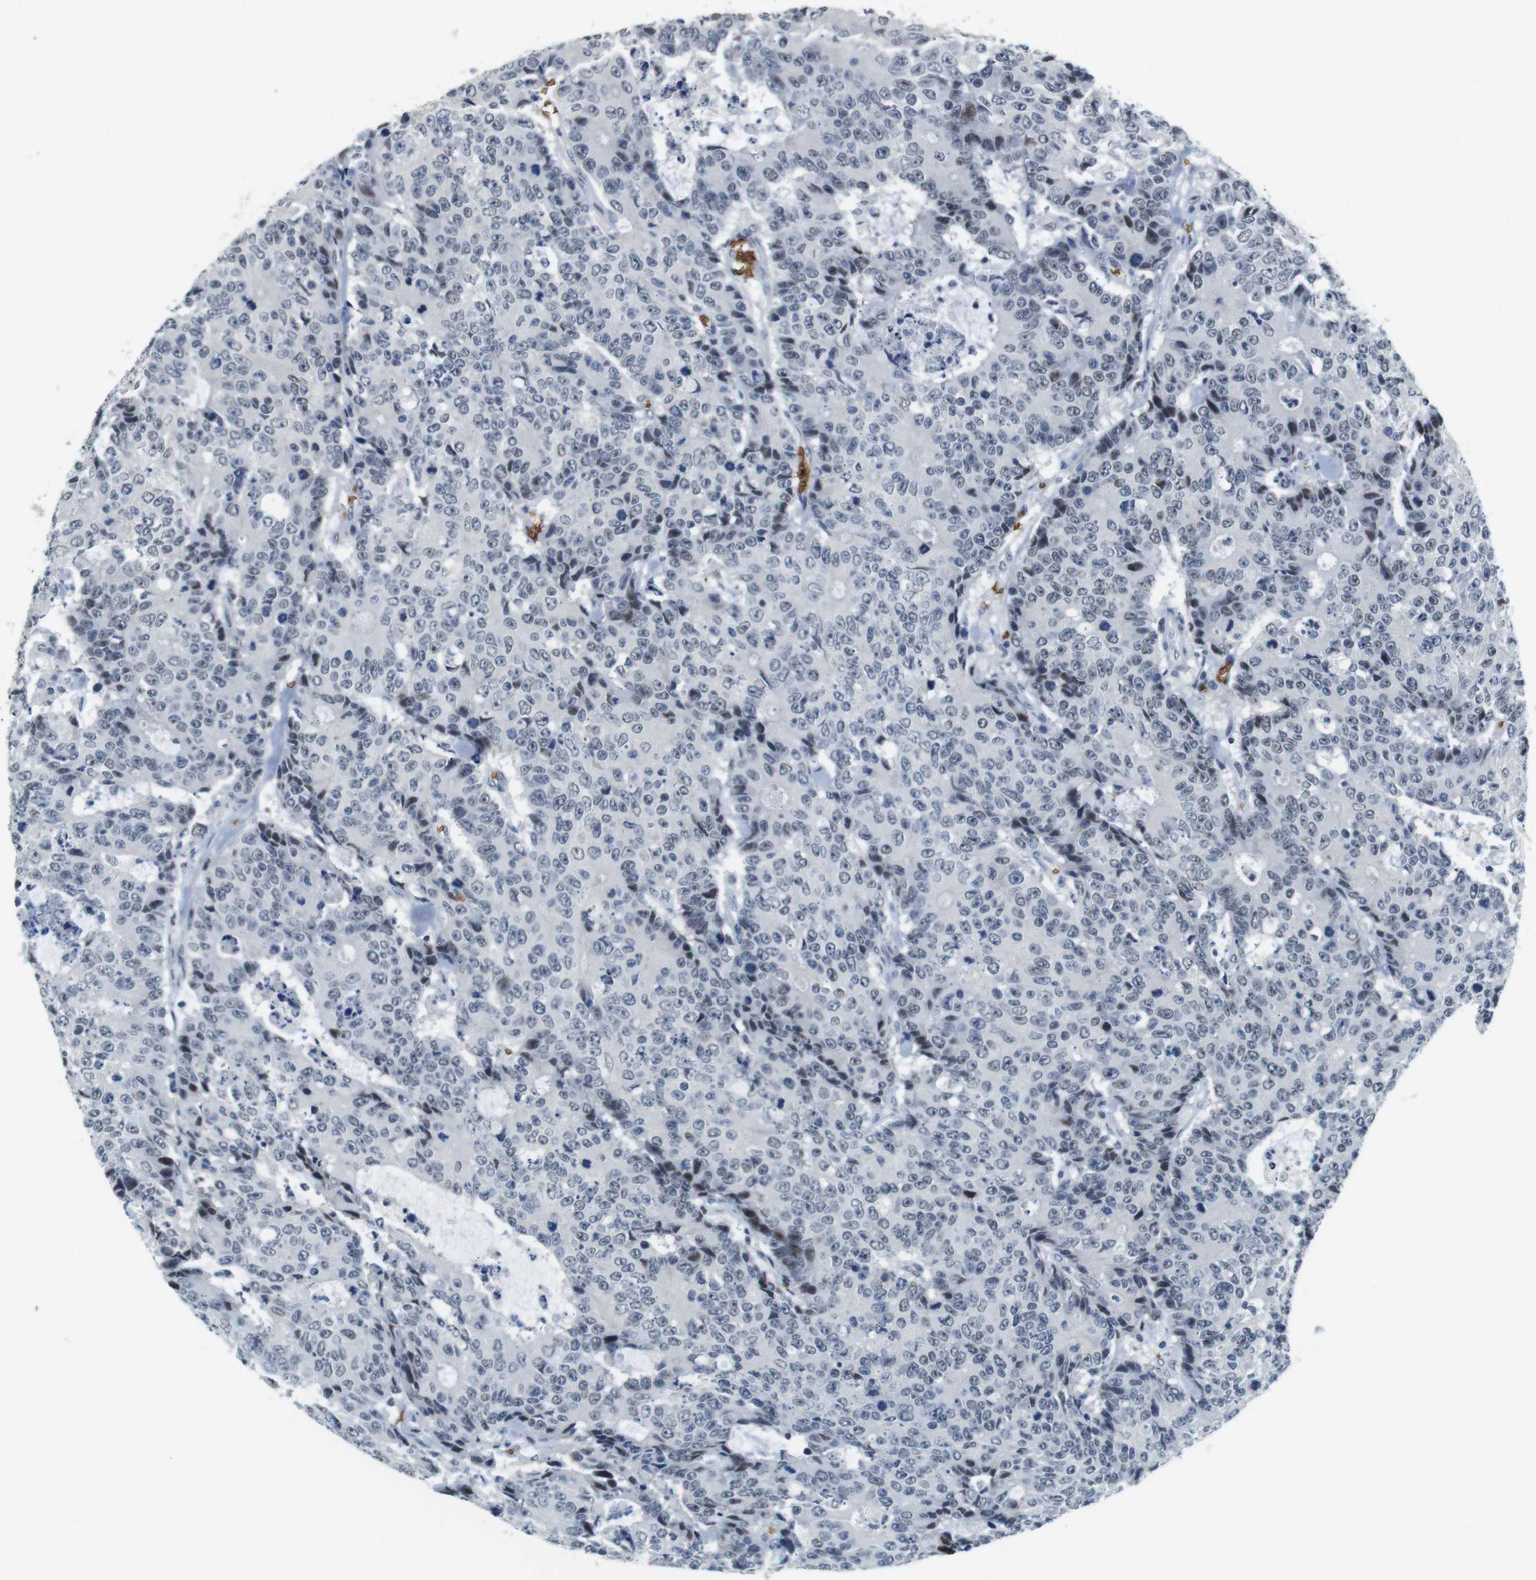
{"staining": {"intensity": "negative", "quantity": "none", "location": "none"}, "tissue": "colorectal cancer", "cell_type": "Tumor cells", "image_type": "cancer", "snomed": [{"axis": "morphology", "description": "Adenocarcinoma, NOS"}, {"axis": "topography", "description": "Colon"}], "caption": "Image shows no significant protein expression in tumor cells of colorectal cancer. Brightfield microscopy of immunohistochemistry stained with DAB (brown) and hematoxylin (blue), captured at high magnification.", "gene": "SLC4A1", "patient": {"sex": "female", "age": 86}}